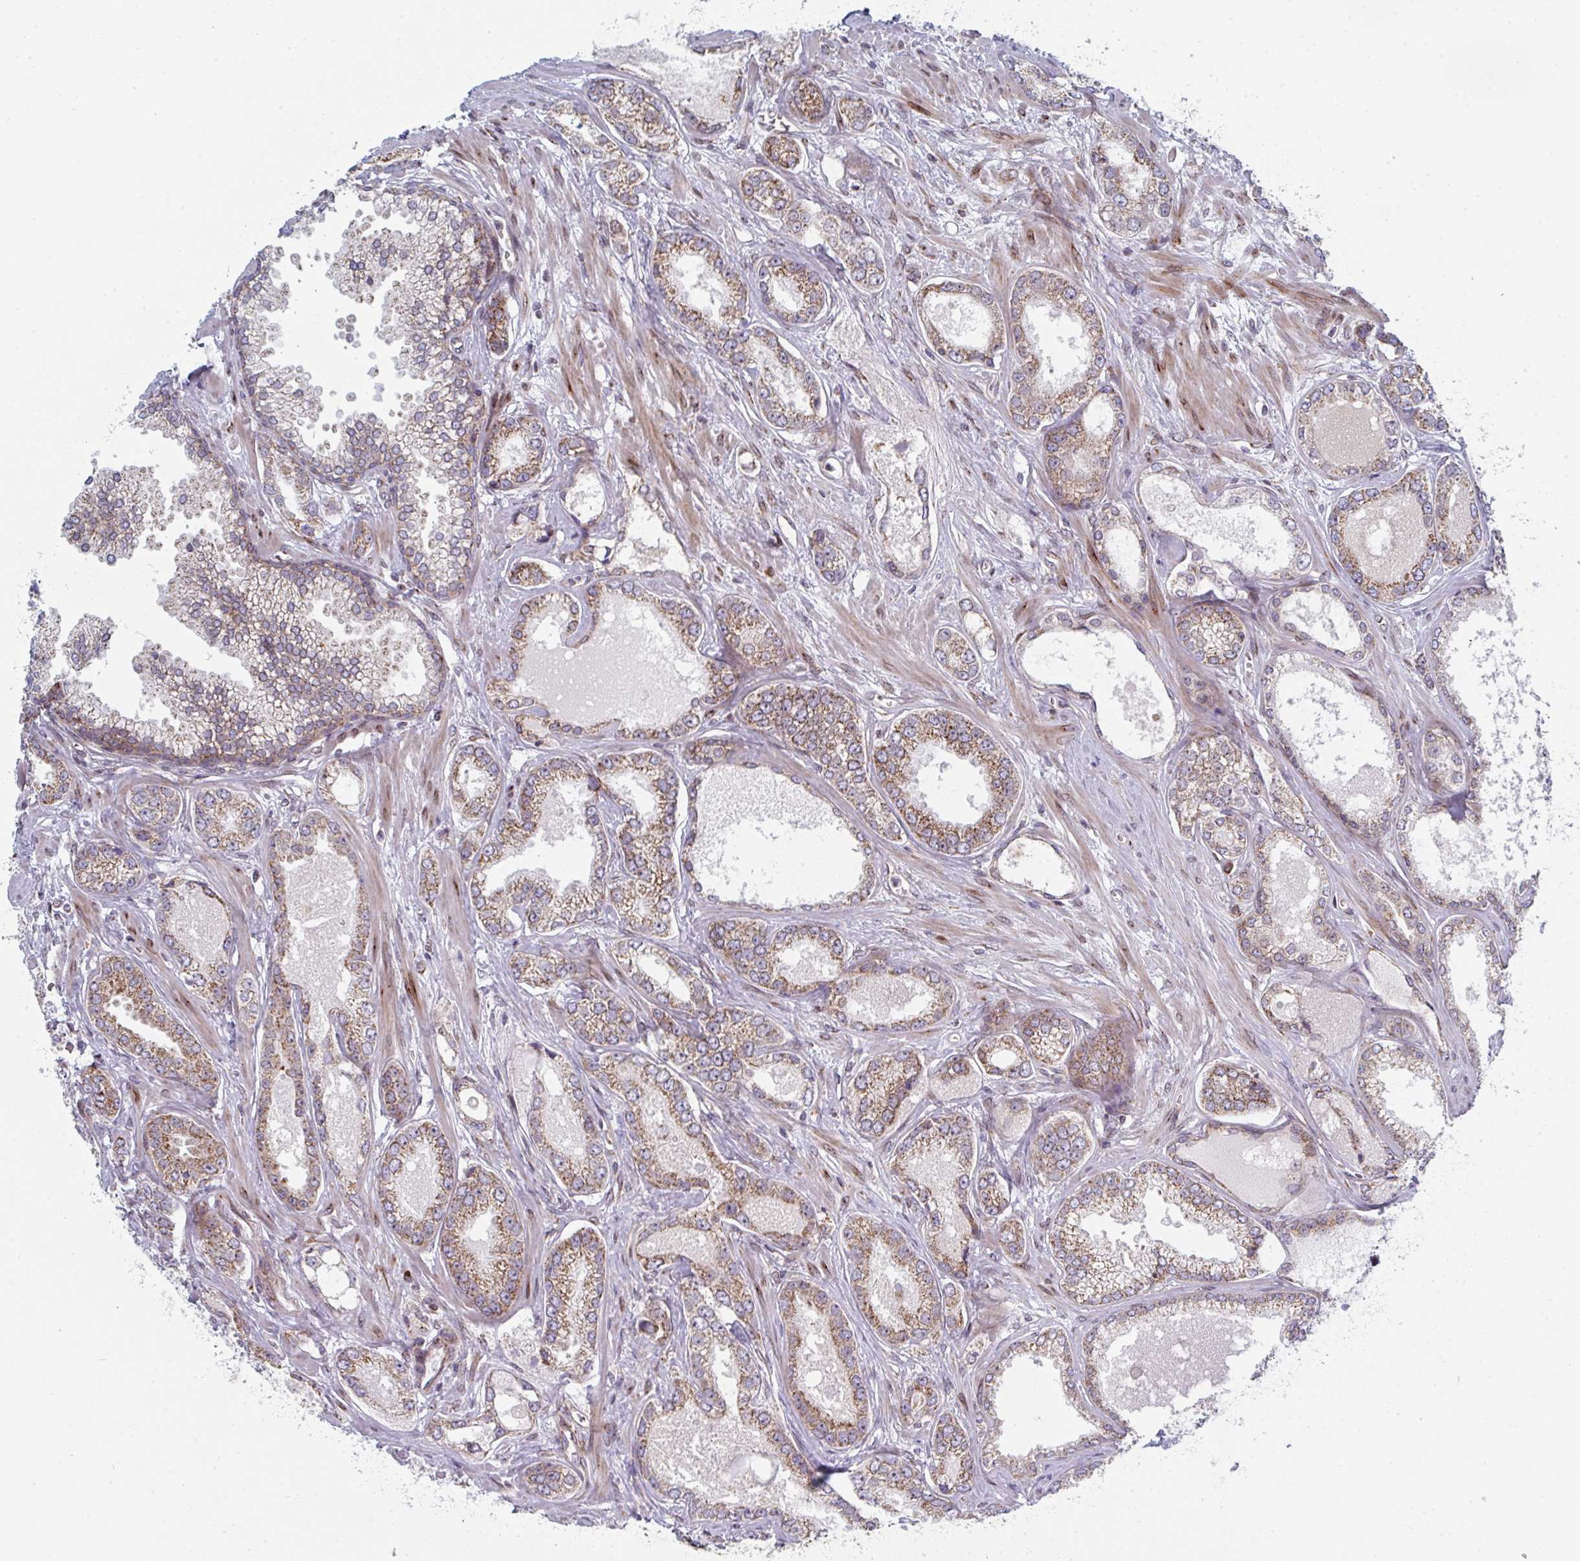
{"staining": {"intensity": "moderate", "quantity": "25%-75%", "location": "cytoplasmic/membranous"}, "tissue": "prostate cancer", "cell_type": "Tumor cells", "image_type": "cancer", "snomed": [{"axis": "morphology", "description": "Adenocarcinoma, Medium grade"}, {"axis": "topography", "description": "Prostate"}], "caption": "This photomicrograph exhibits prostate medium-grade adenocarcinoma stained with IHC to label a protein in brown. The cytoplasmic/membranous of tumor cells show moderate positivity for the protein. Nuclei are counter-stained blue.", "gene": "PRKCH", "patient": {"sex": "male", "age": 57}}